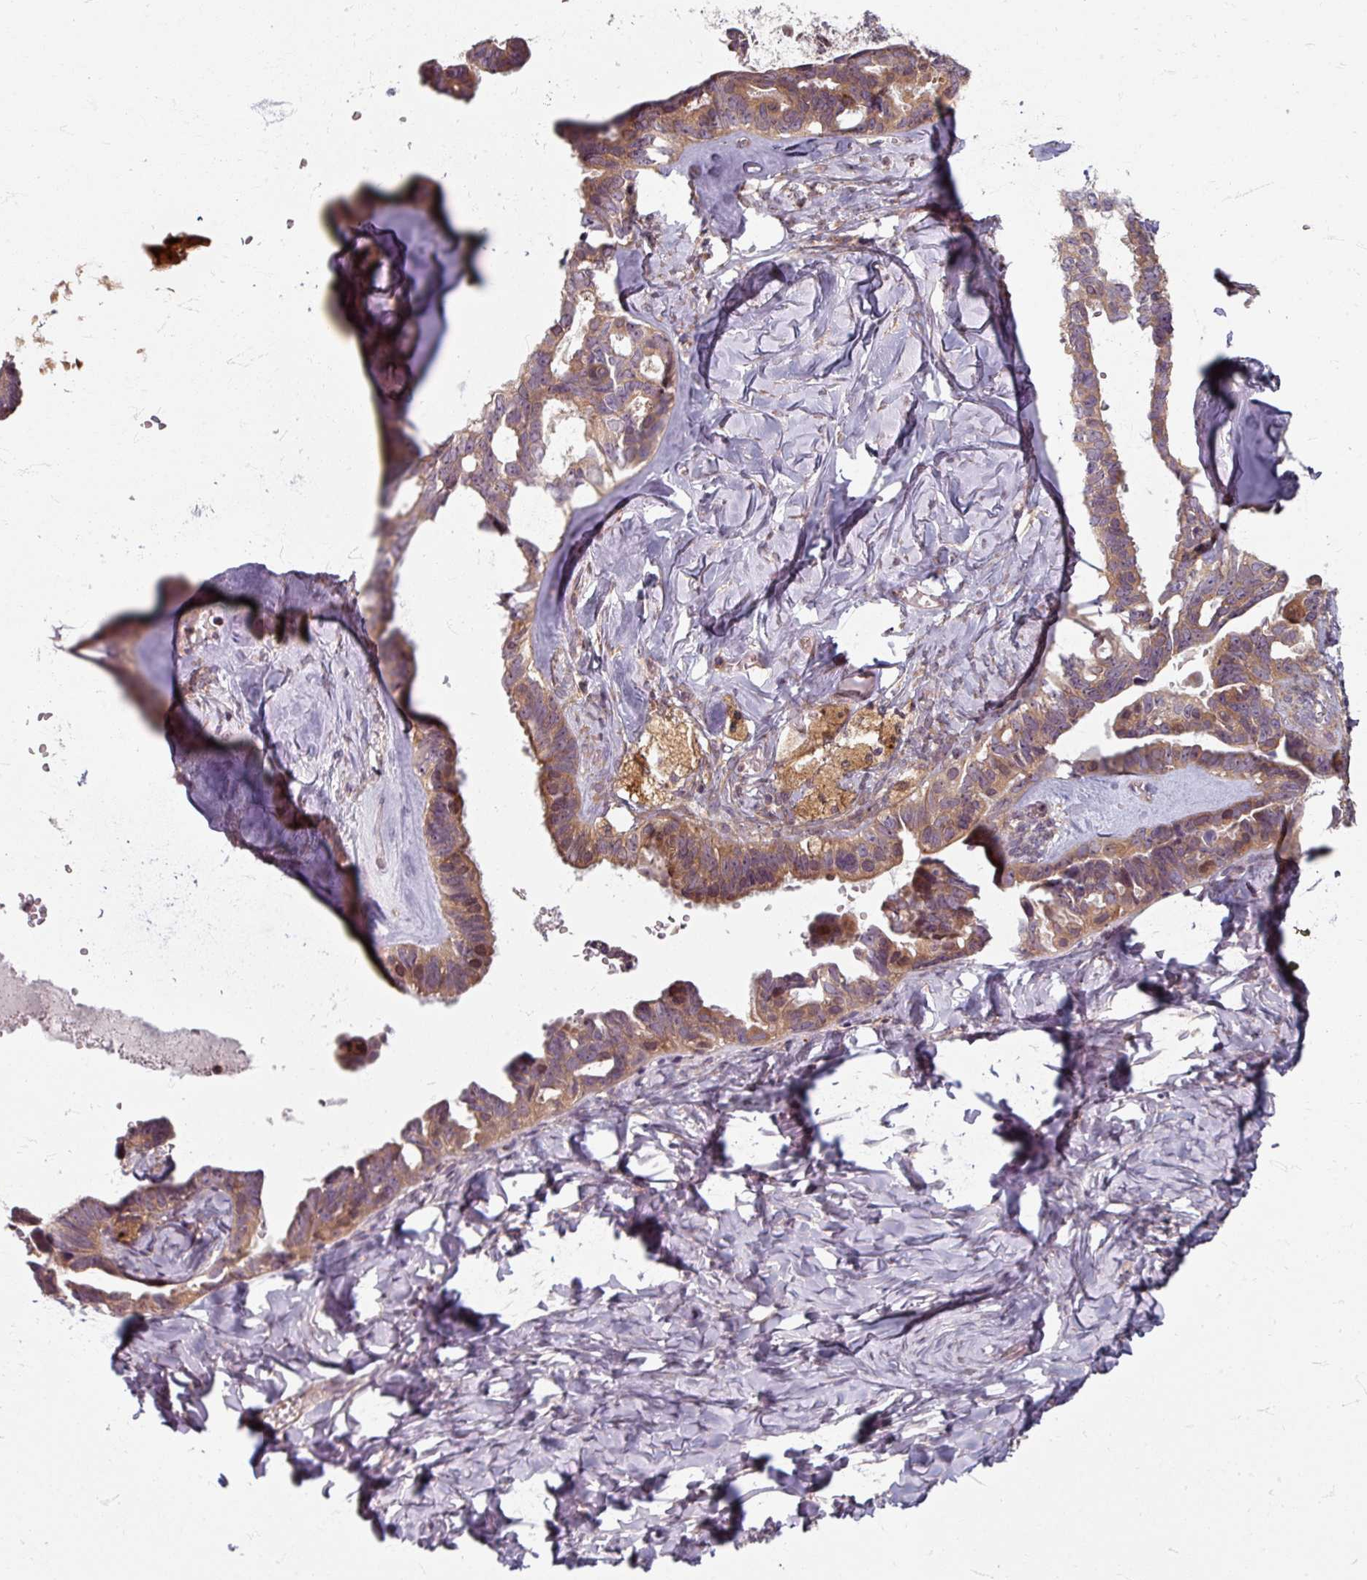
{"staining": {"intensity": "moderate", "quantity": ">75%", "location": "cytoplasmic/membranous"}, "tissue": "ovarian cancer", "cell_type": "Tumor cells", "image_type": "cancer", "snomed": [{"axis": "morphology", "description": "Cystadenocarcinoma, serous, NOS"}, {"axis": "topography", "description": "Ovary"}], "caption": "There is medium levels of moderate cytoplasmic/membranous expression in tumor cells of ovarian cancer (serous cystadenocarcinoma), as demonstrated by immunohistochemical staining (brown color).", "gene": "STAM", "patient": {"sex": "female", "age": 69}}